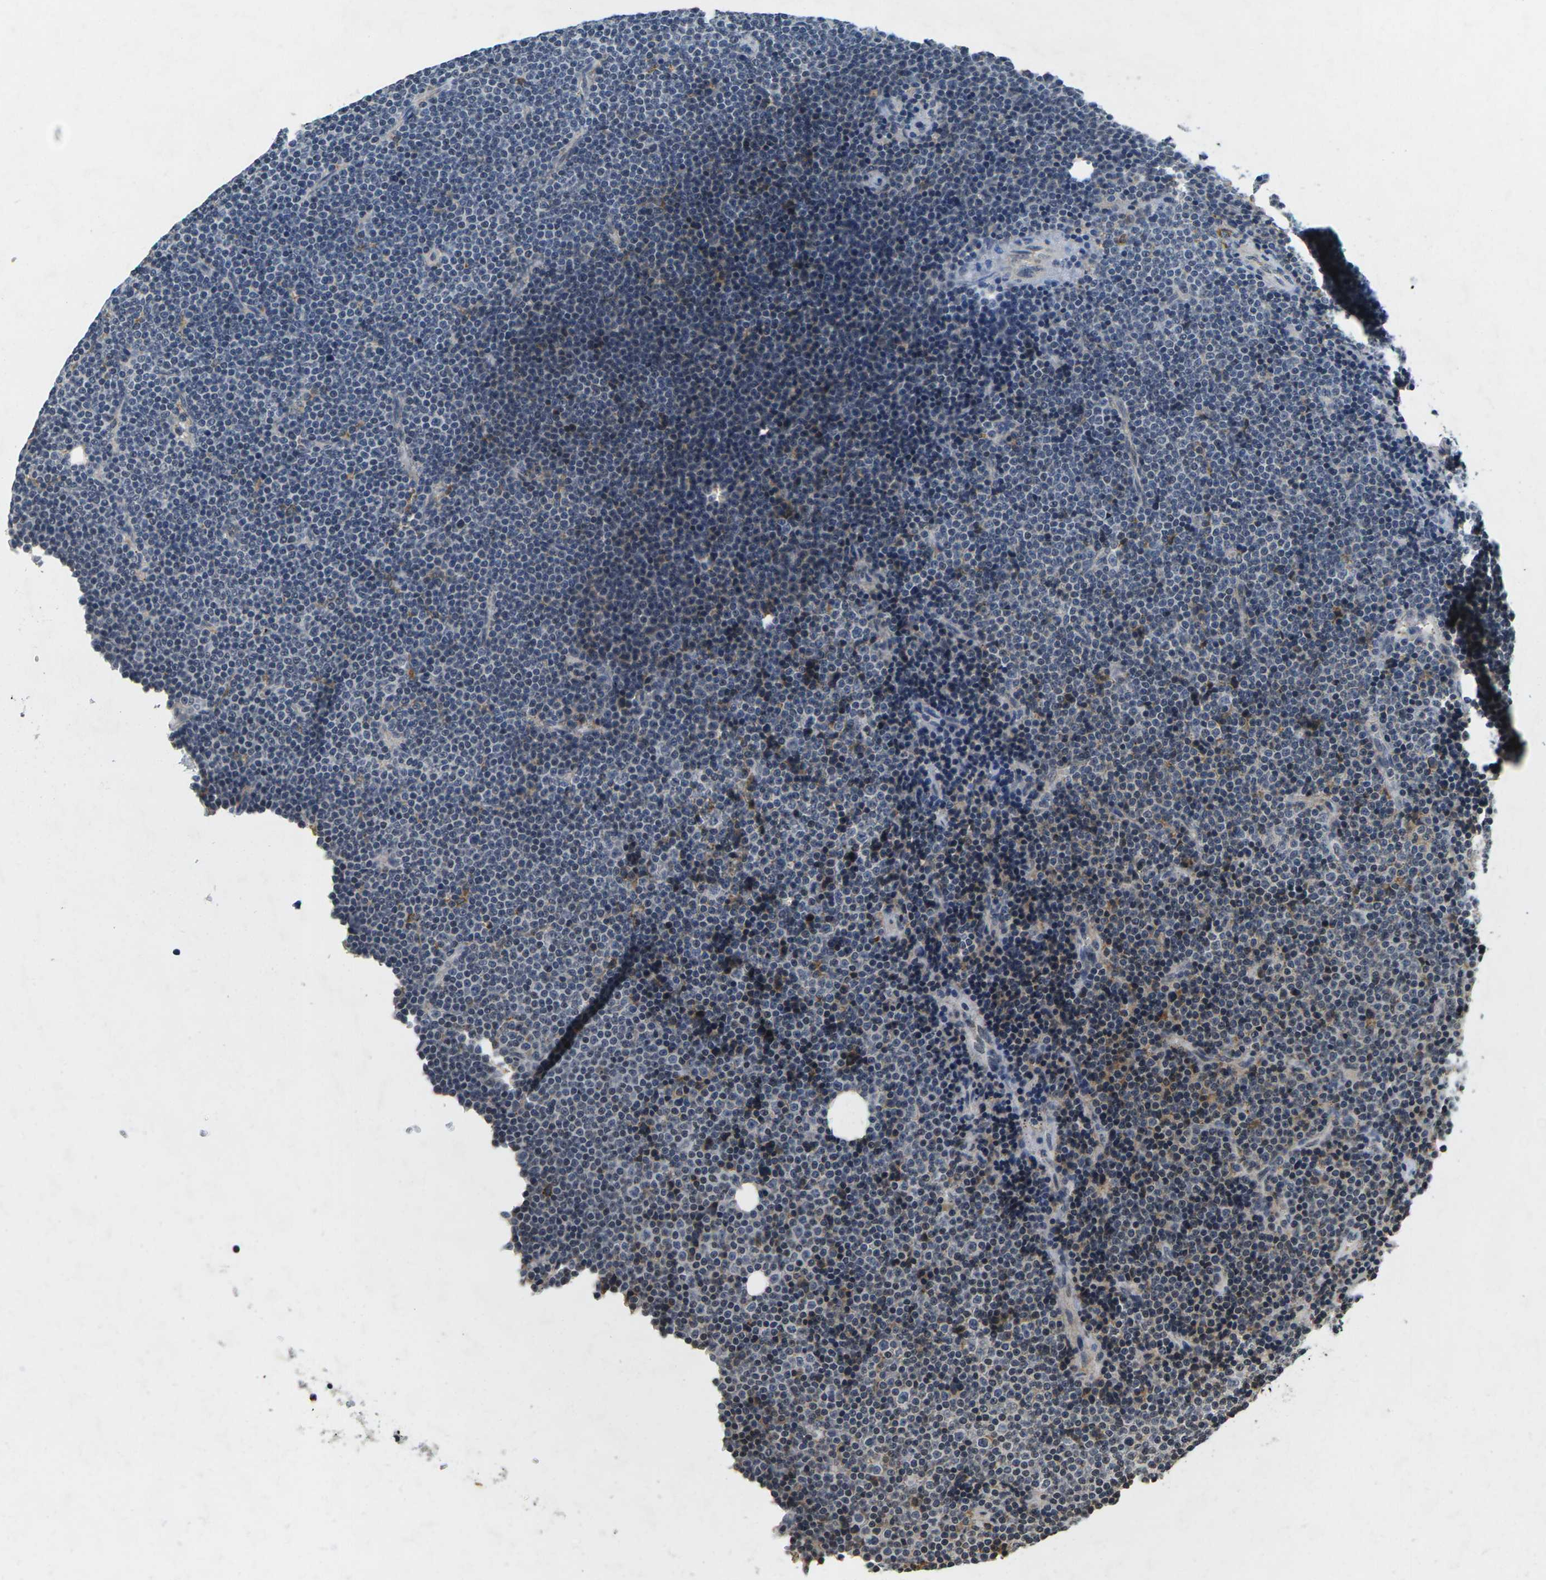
{"staining": {"intensity": "strong", "quantity": "<25%", "location": "cytoplasmic/membranous"}, "tissue": "lymphoma", "cell_type": "Tumor cells", "image_type": "cancer", "snomed": [{"axis": "morphology", "description": "Malignant lymphoma, non-Hodgkin's type, Low grade"}, {"axis": "topography", "description": "Lymph node"}], "caption": "Low-grade malignant lymphoma, non-Hodgkin's type stained with DAB IHC reveals medium levels of strong cytoplasmic/membranous staining in approximately <25% of tumor cells.", "gene": "C1QC", "patient": {"sex": "female", "age": 67}}